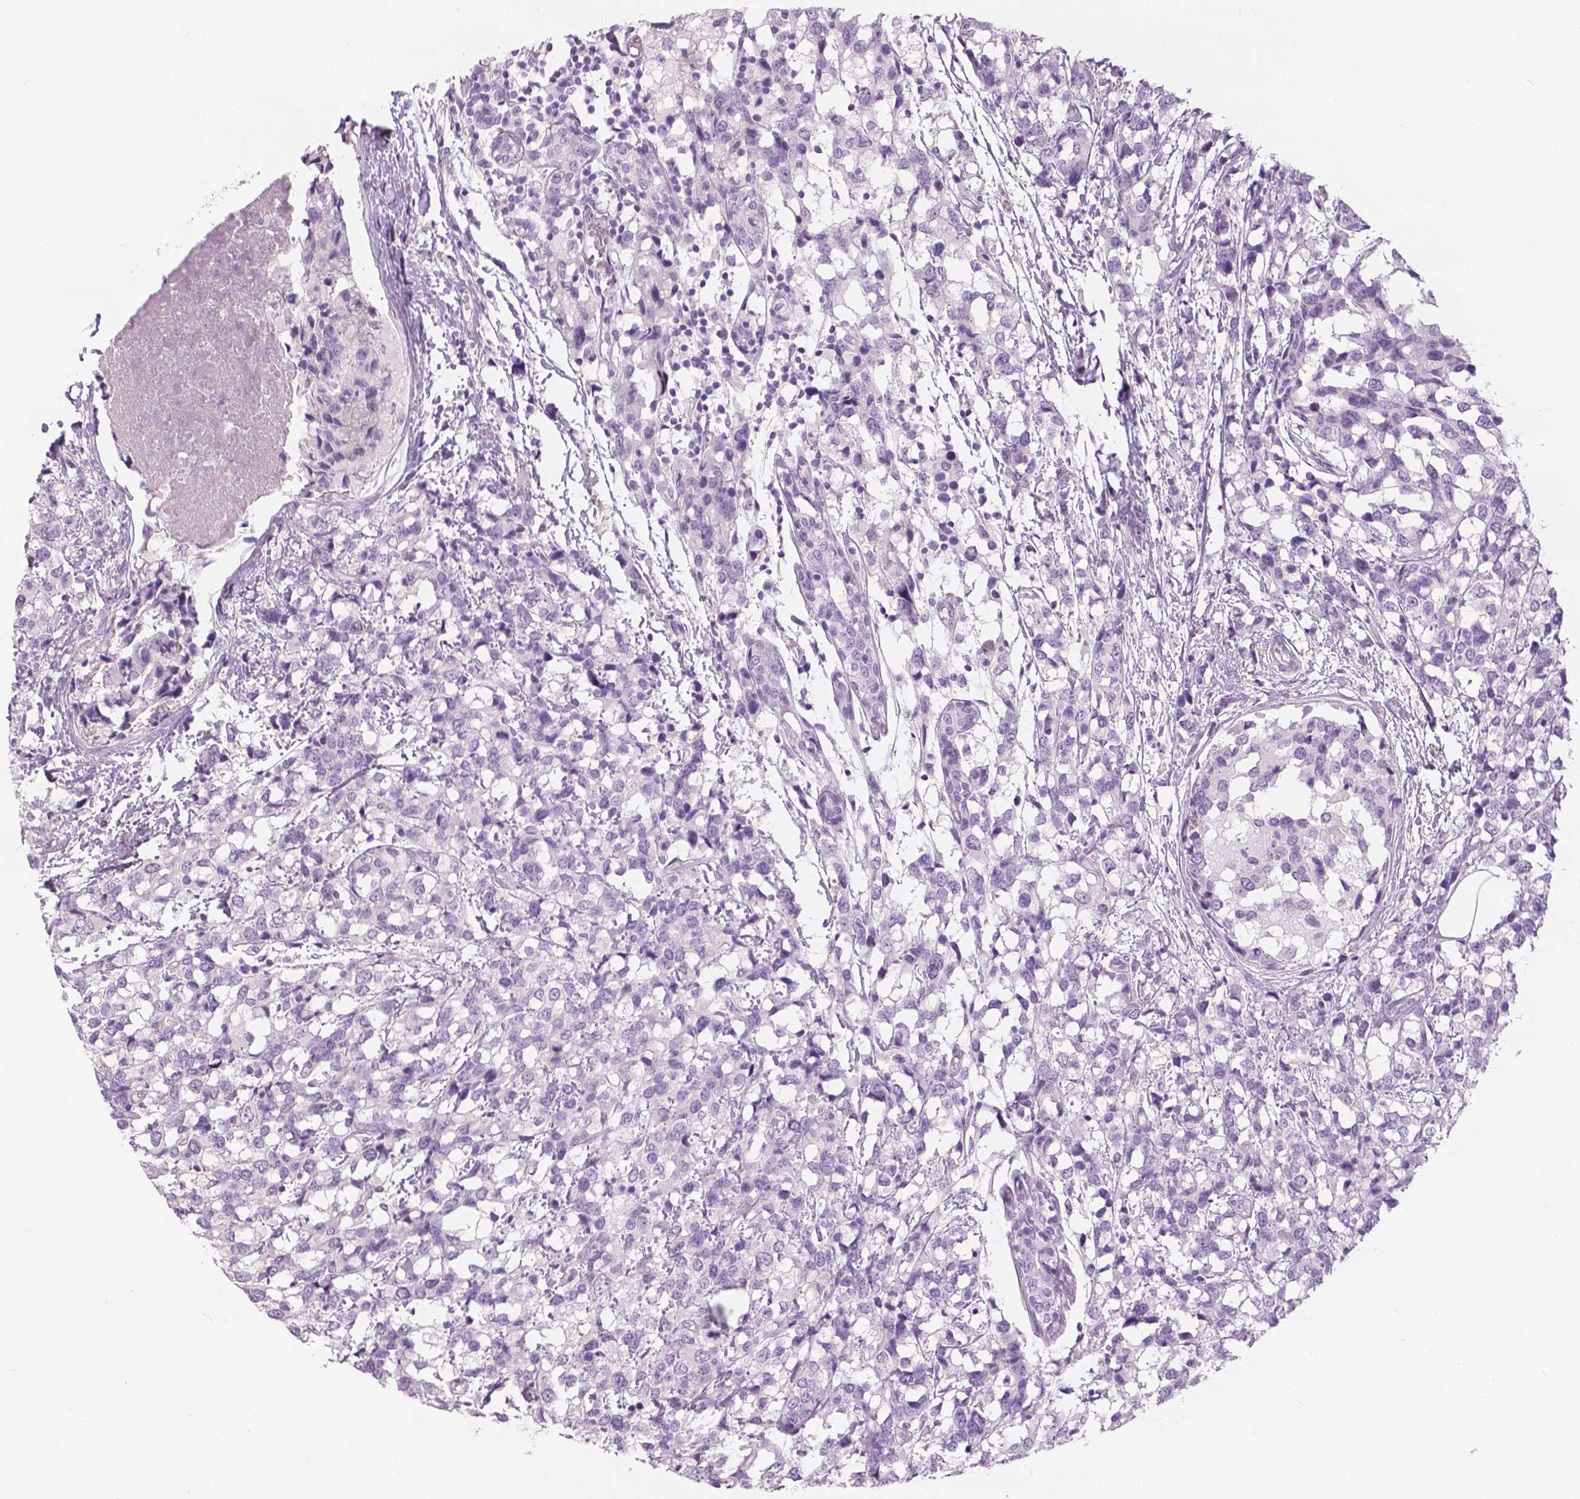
{"staining": {"intensity": "negative", "quantity": "none", "location": "none"}, "tissue": "breast cancer", "cell_type": "Tumor cells", "image_type": "cancer", "snomed": [{"axis": "morphology", "description": "Lobular carcinoma"}, {"axis": "topography", "description": "Breast"}], "caption": "An image of breast cancer stained for a protein reveals no brown staining in tumor cells.", "gene": "SLC24A1", "patient": {"sex": "female", "age": 59}}